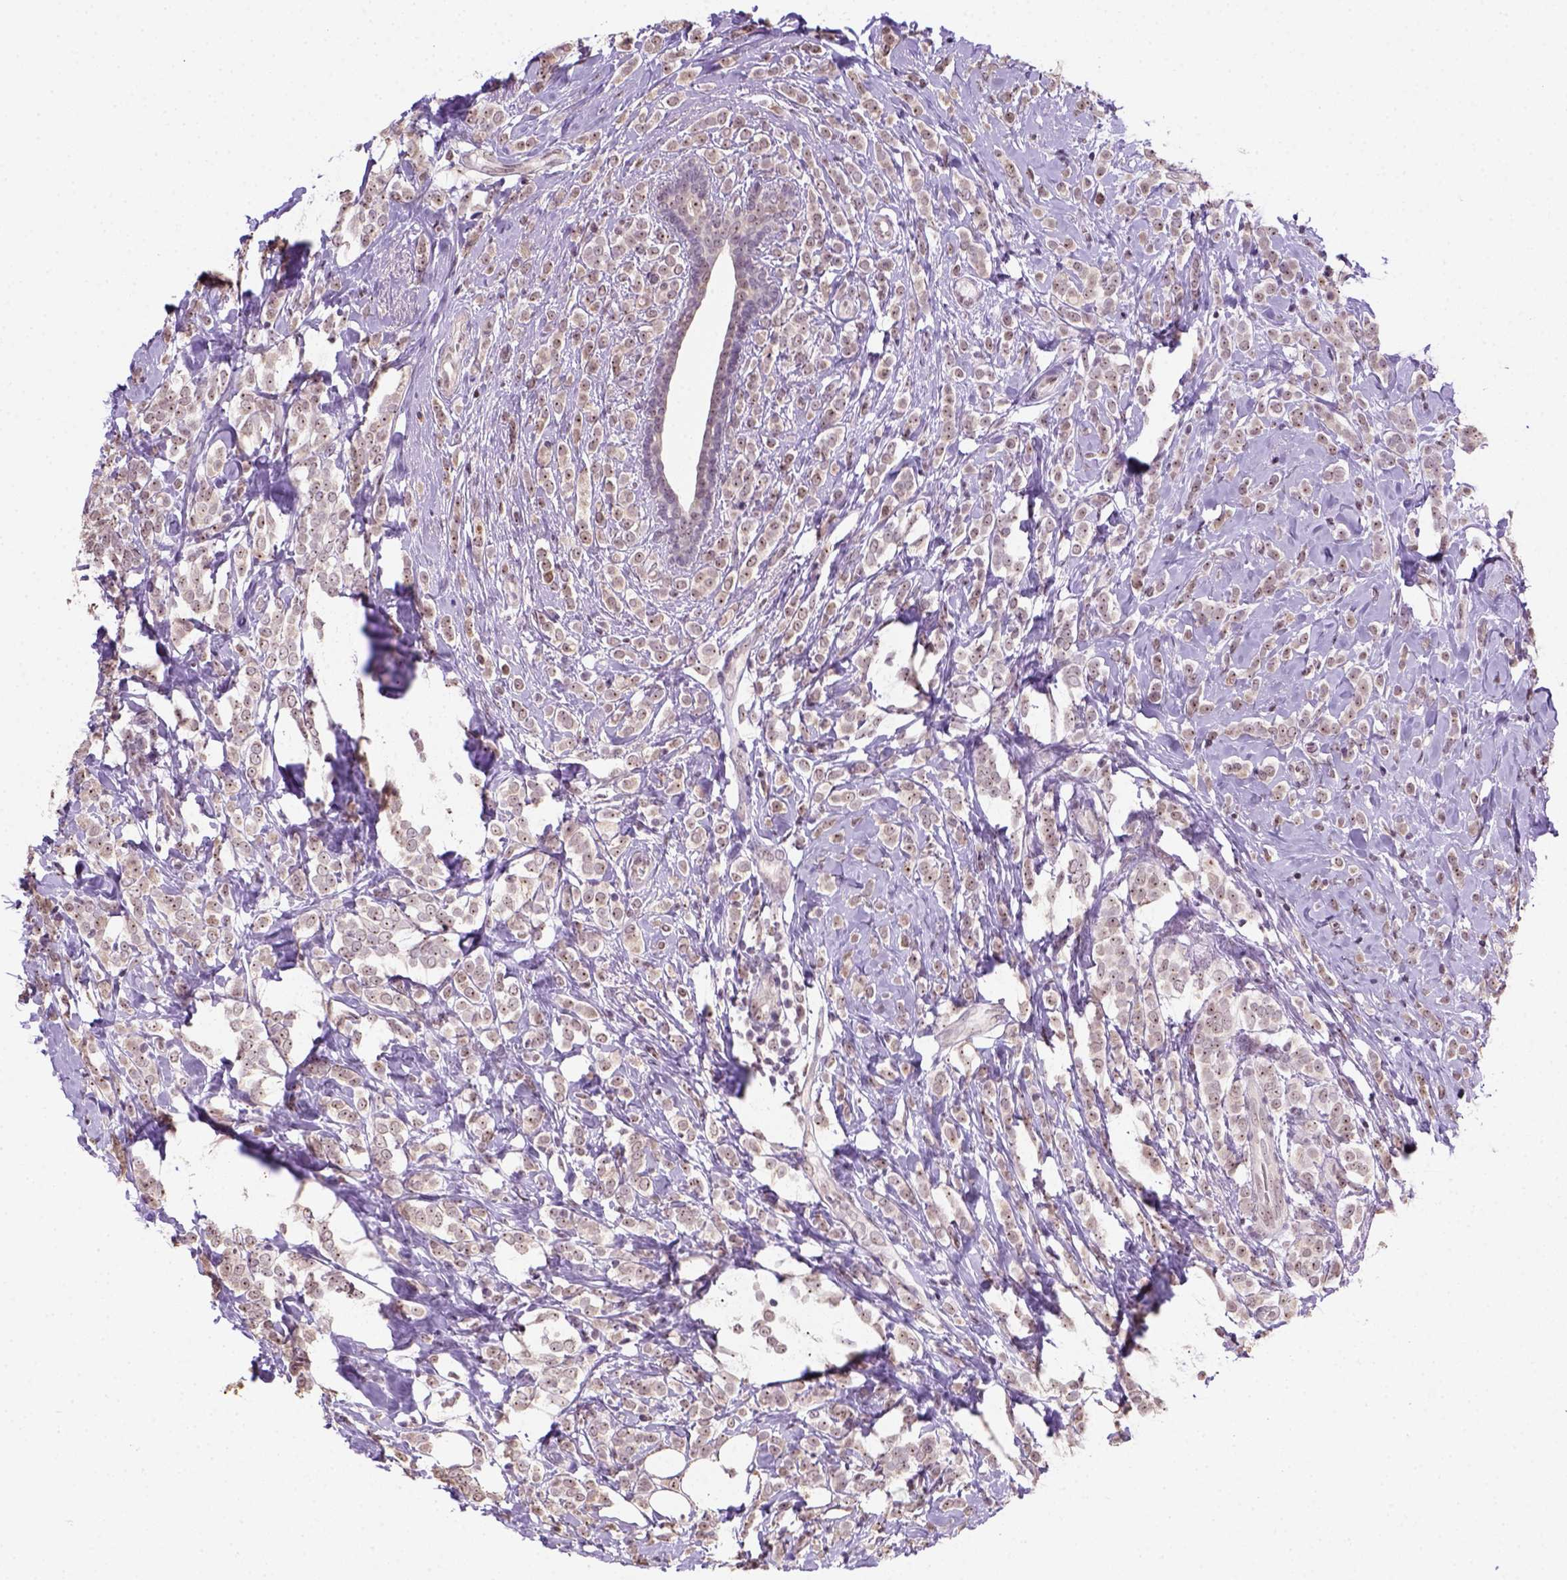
{"staining": {"intensity": "strong", "quantity": "25%-75%", "location": "nuclear"}, "tissue": "breast cancer", "cell_type": "Tumor cells", "image_type": "cancer", "snomed": [{"axis": "morphology", "description": "Lobular carcinoma"}, {"axis": "topography", "description": "Breast"}], "caption": "The micrograph shows immunohistochemical staining of breast lobular carcinoma. There is strong nuclear expression is seen in about 25%-75% of tumor cells.", "gene": "DDX50", "patient": {"sex": "female", "age": 49}}